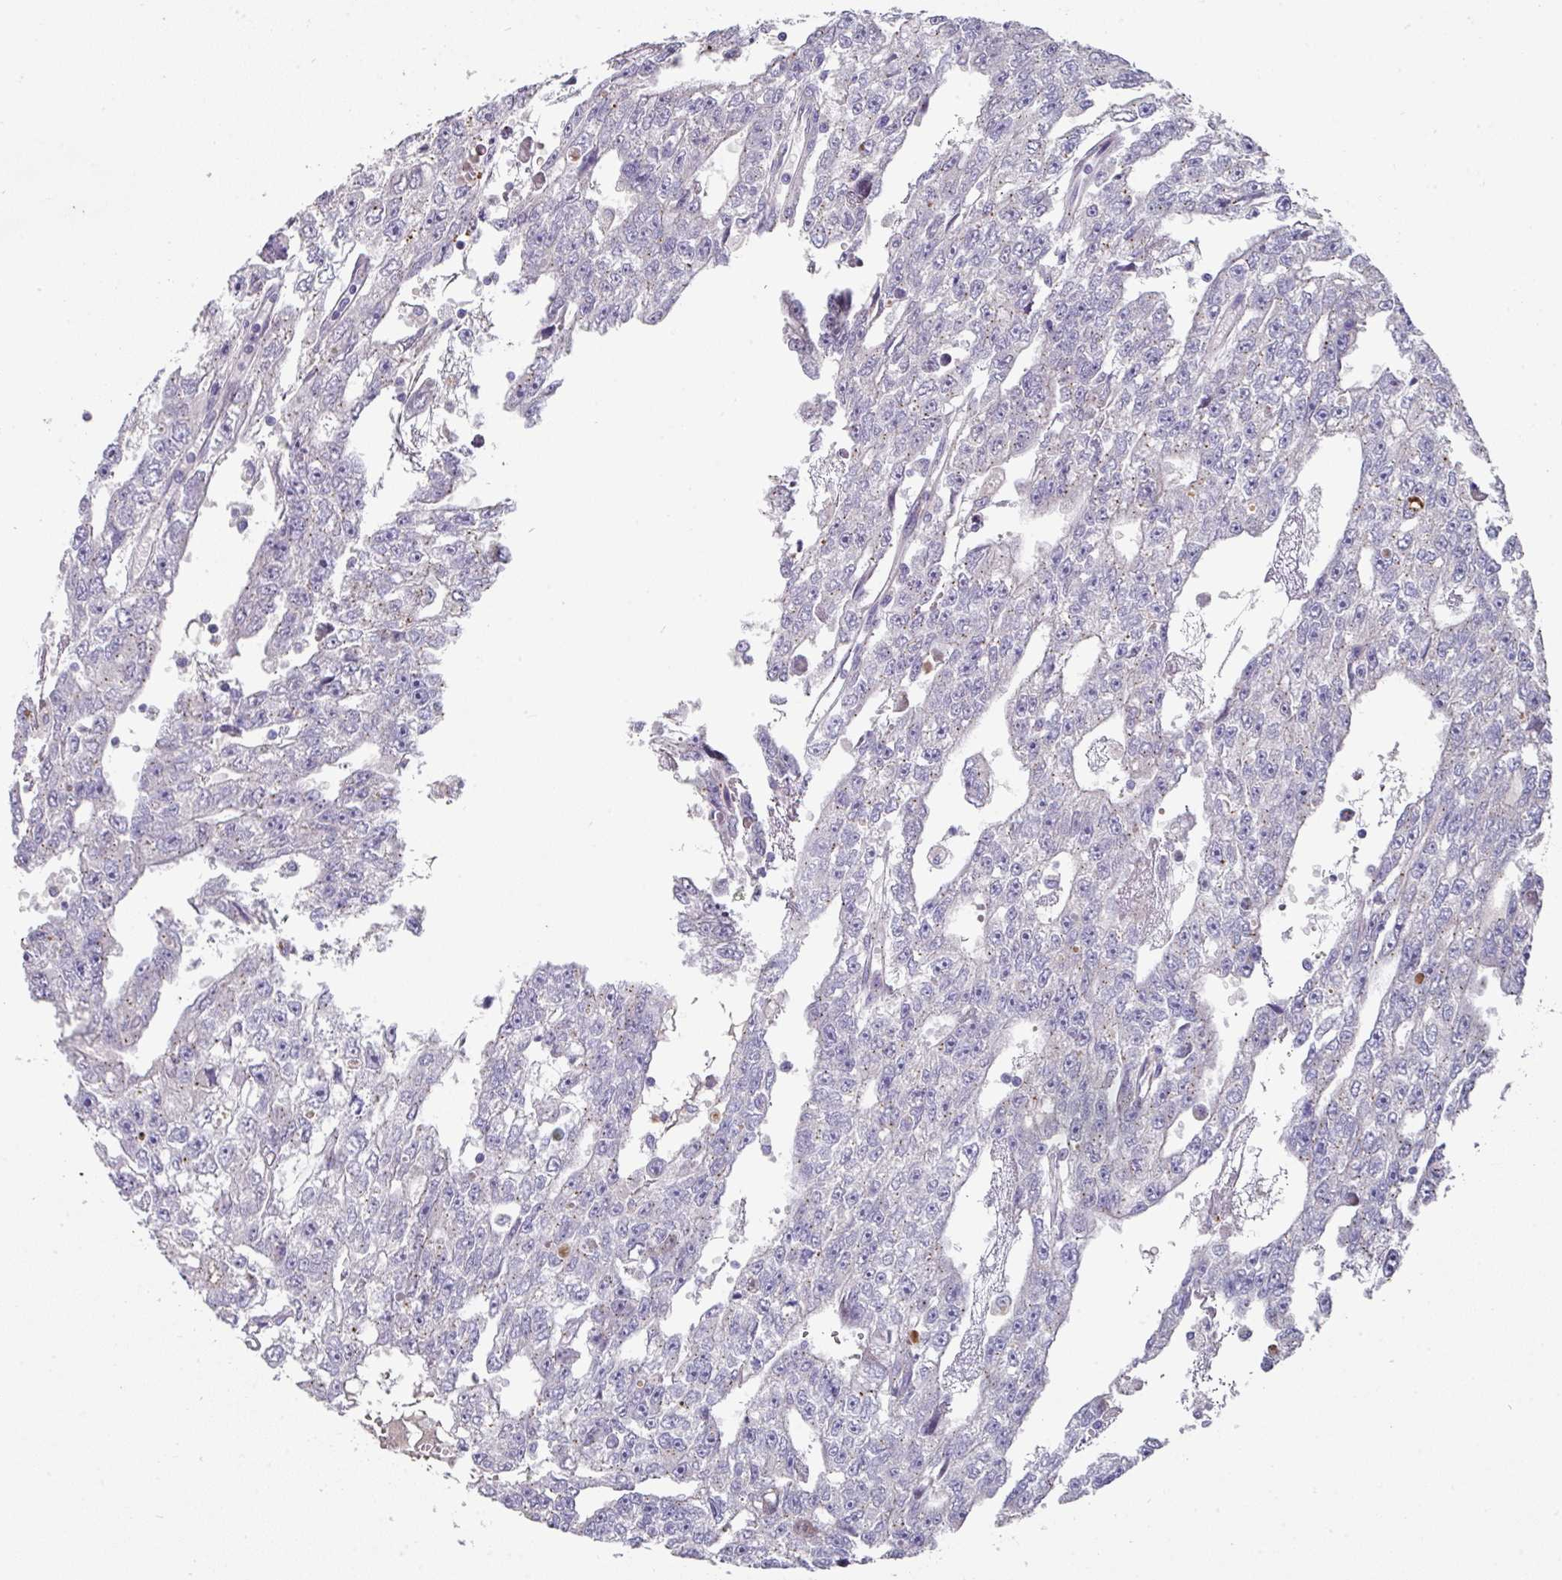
{"staining": {"intensity": "negative", "quantity": "none", "location": "none"}, "tissue": "testis cancer", "cell_type": "Tumor cells", "image_type": "cancer", "snomed": [{"axis": "morphology", "description": "Carcinoma, Embryonal, NOS"}, {"axis": "topography", "description": "Testis"}], "caption": "Immunohistochemical staining of testis cancer (embryonal carcinoma) demonstrates no significant staining in tumor cells.", "gene": "IL4R", "patient": {"sex": "male", "age": 20}}